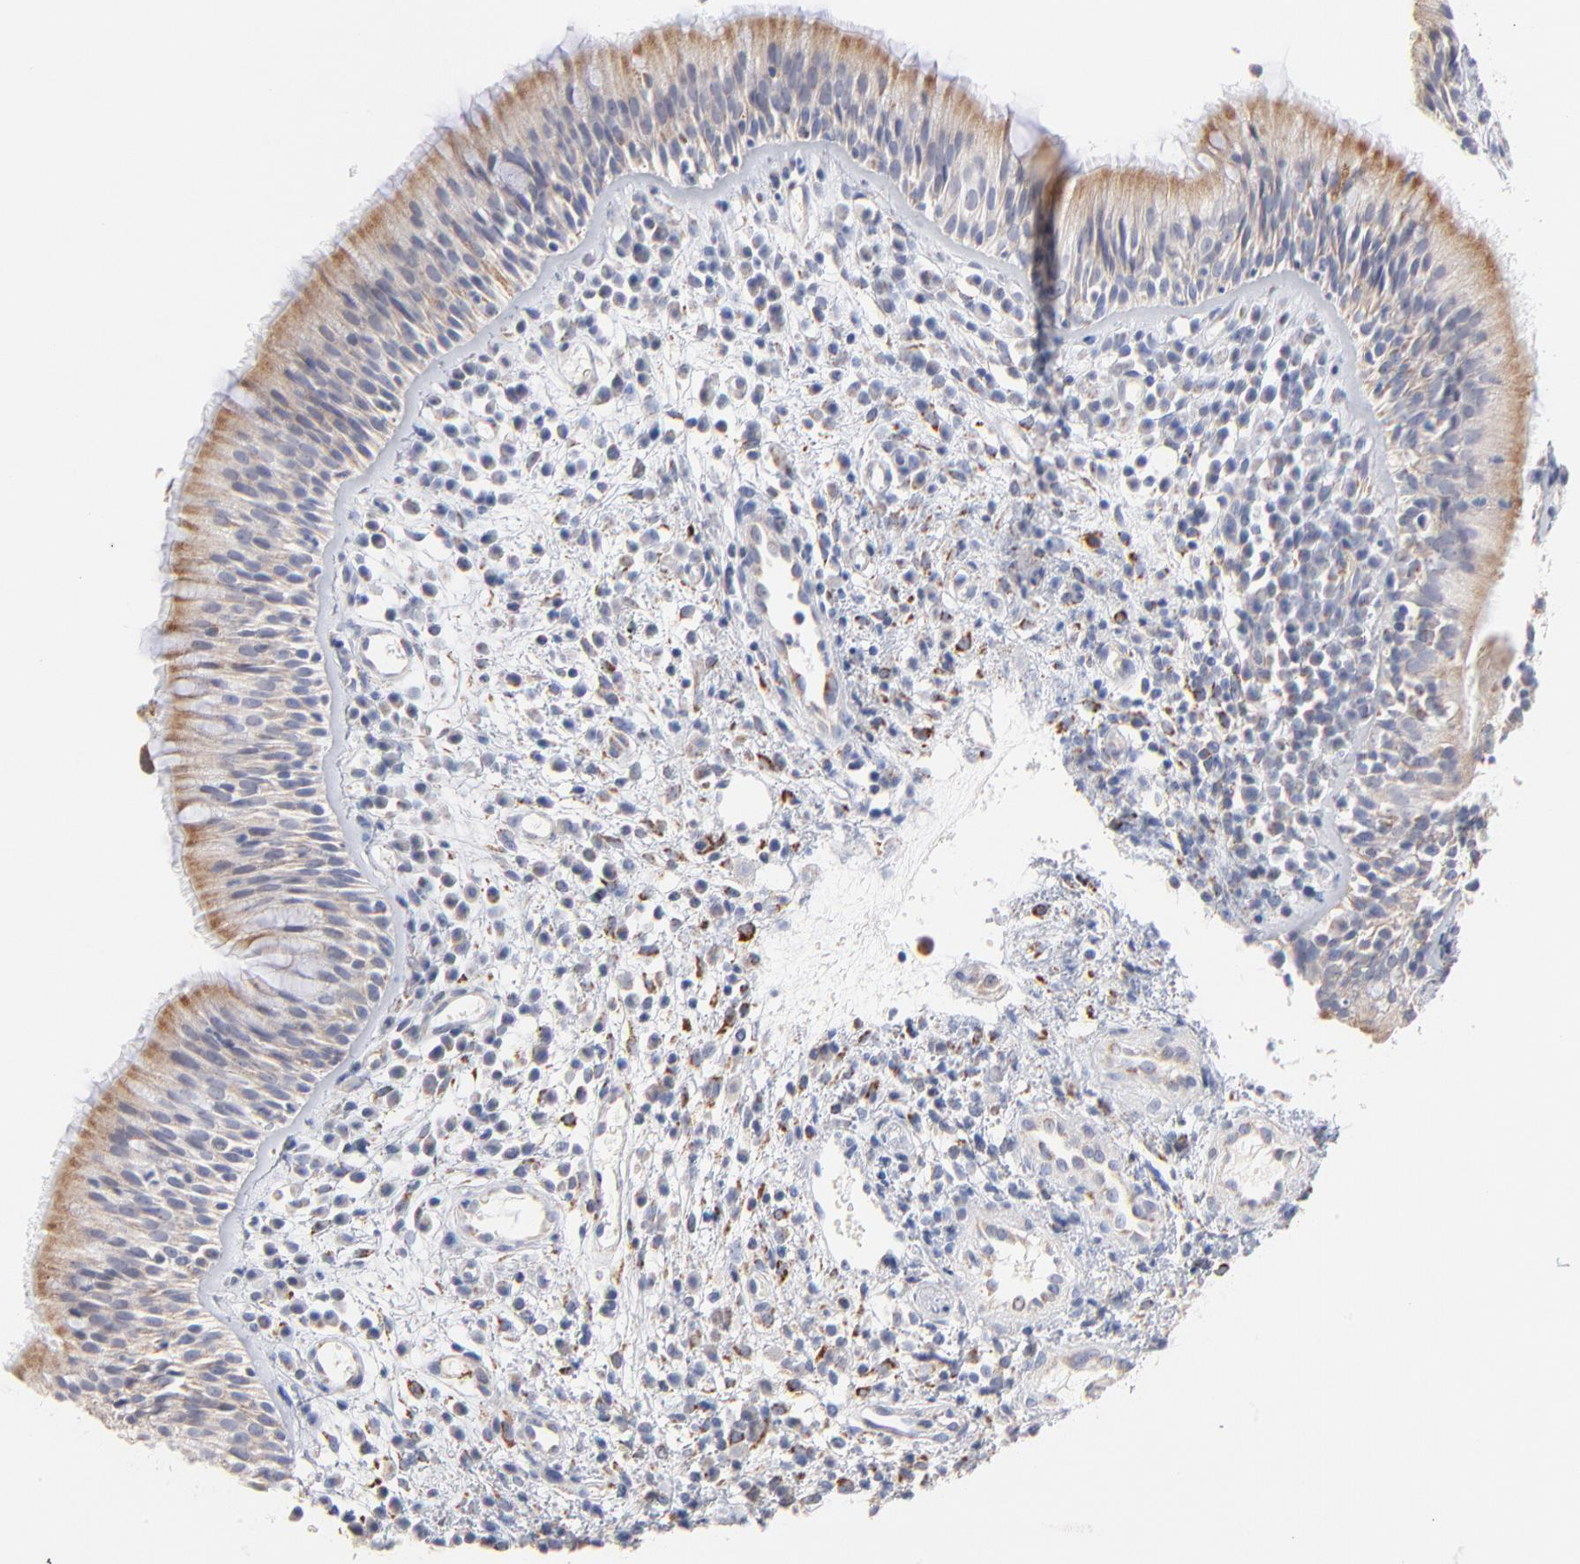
{"staining": {"intensity": "moderate", "quantity": ">75%", "location": "cytoplasmic/membranous"}, "tissue": "nasopharynx", "cell_type": "Respiratory epithelial cells", "image_type": "normal", "snomed": [{"axis": "morphology", "description": "Normal tissue, NOS"}, {"axis": "morphology", "description": "Inflammation, NOS"}, {"axis": "morphology", "description": "Malignant melanoma, Metastatic site"}, {"axis": "topography", "description": "Nasopharynx"}], "caption": "Protein positivity by IHC exhibits moderate cytoplasmic/membranous positivity in approximately >75% of respiratory epithelial cells in normal nasopharynx. (Stains: DAB in brown, nuclei in blue, Microscopy: brightfield microscopy at high magnification).", "gene": "MRPL58", "patient": {"sex": "female", "age": 55}}